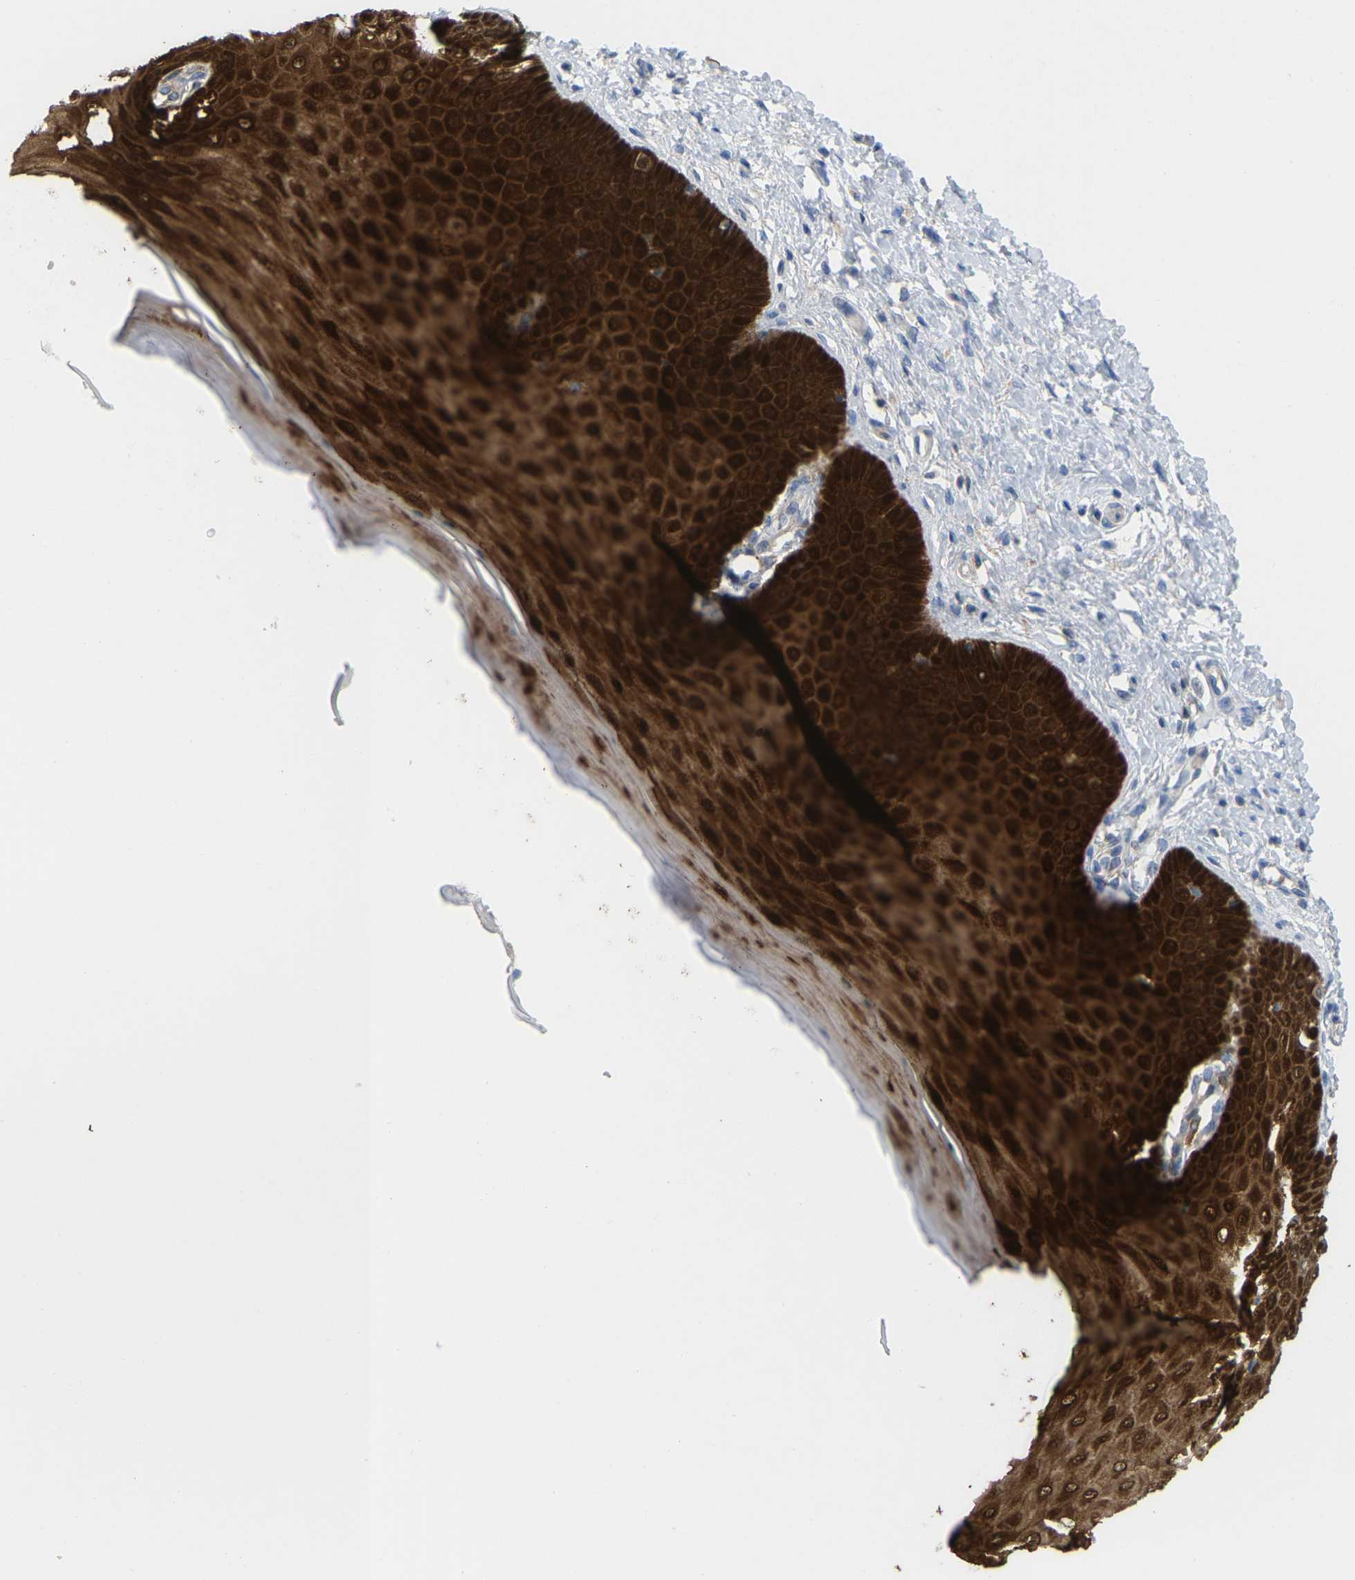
{"staining": {"intensity": "negative", "quantity": "none", "location": "none"}, "tissue": "cervix", "cell_type": "Glandular cells", "image_type": "normal", "snomed": [{"axis": "morphology", "description": "Normal tissue, NOS"}, {"axis": "topography", "description": "Cervix"}], "caption": "High power microscopy photomicrograph of an immunohistochemistry (IHC) photomicrograph of unremarkable cervix, revealing no significant expression in glandular cells.", "gene": "SERPINB5", "patient": {"sex": "female", "age": 55}}